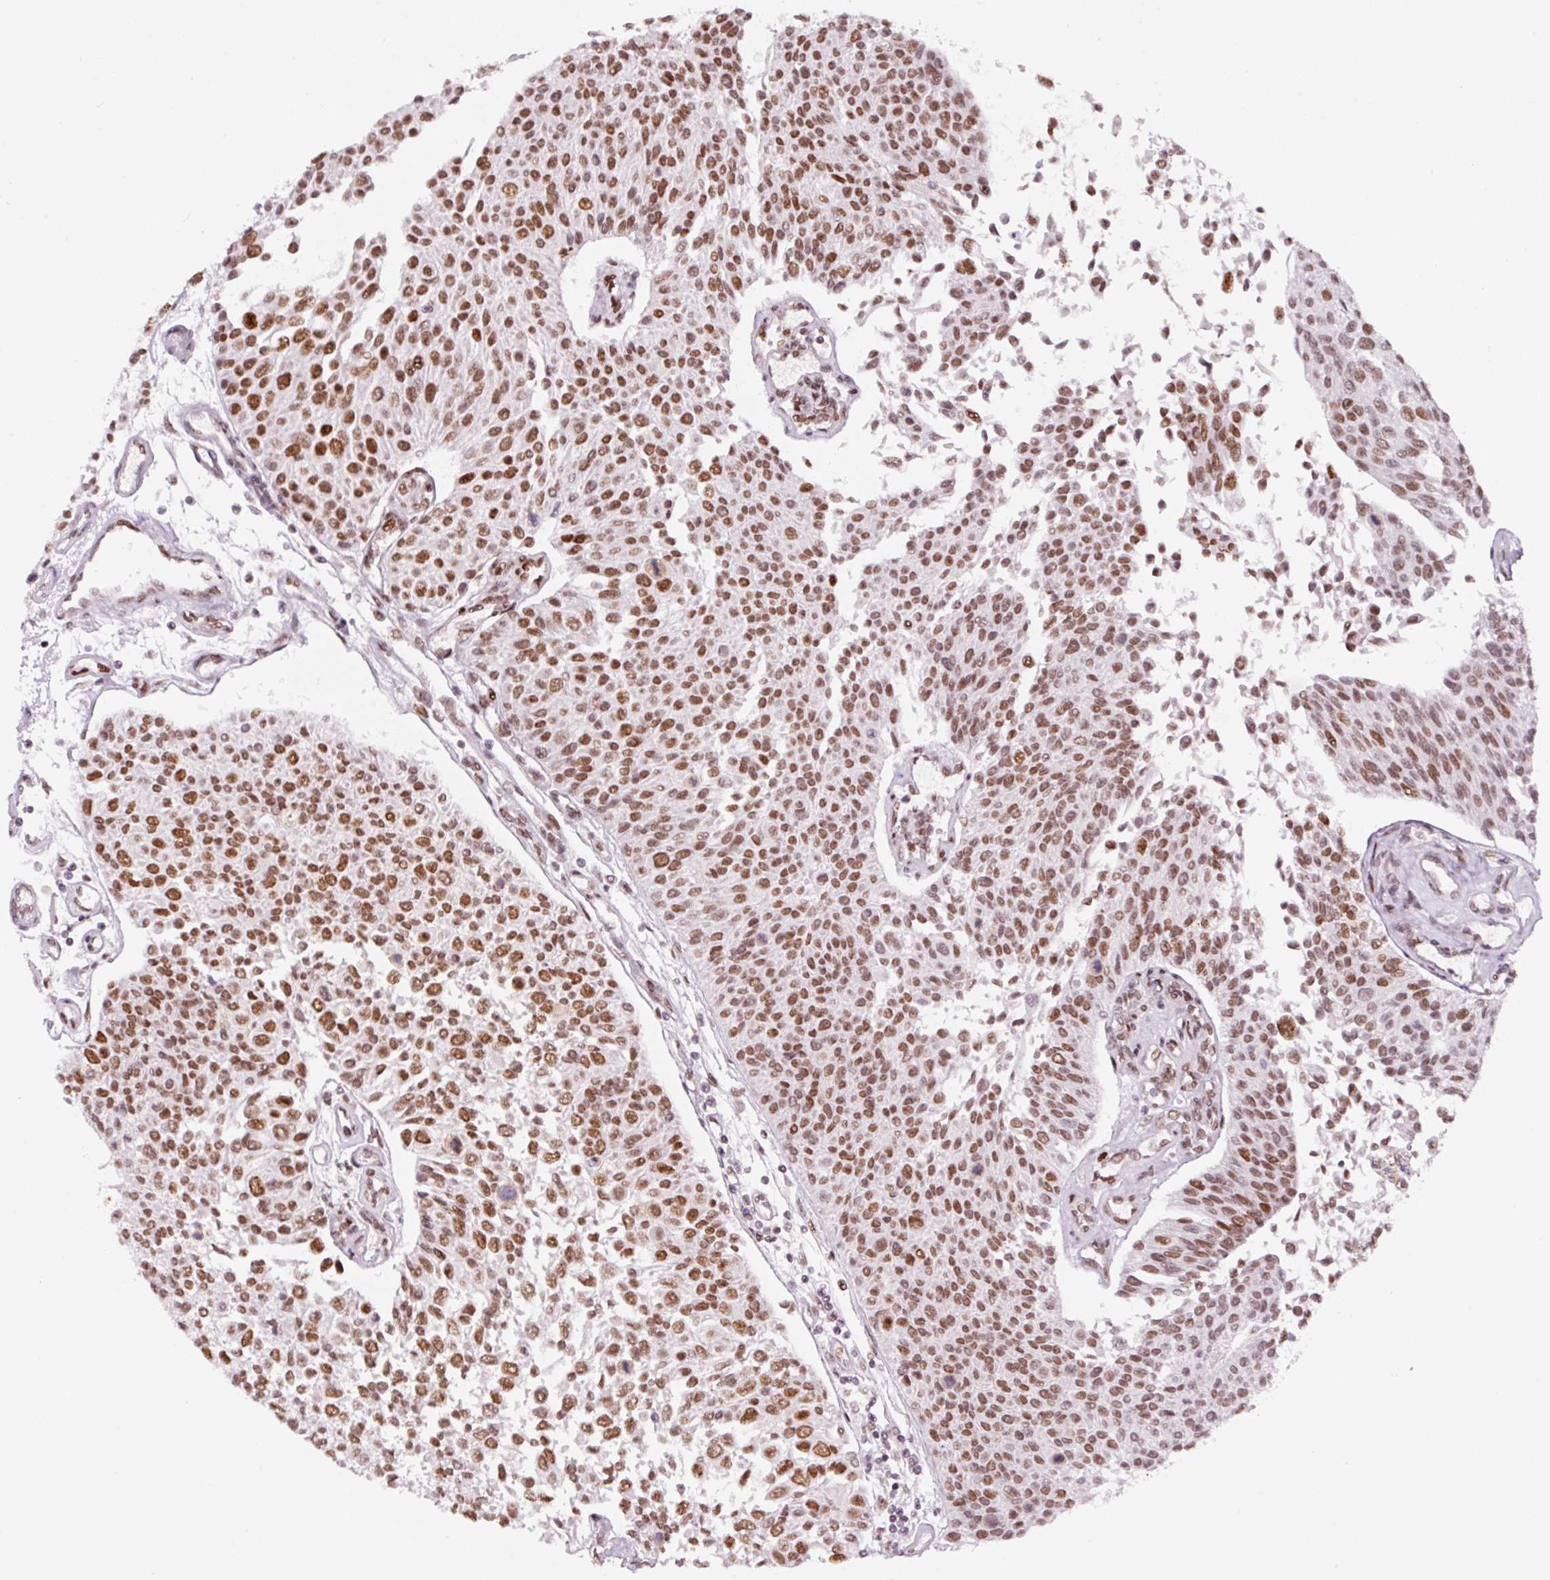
{"staining": {"intensity": "moderate", "quantity": ">75%", "location": "nuclear"}, "tissue": "urothelial cancer", "cell_type": "Tumor cells", "image_type": "cancer", "snomed": [{"axis": "morphology", "description": "Urothelial carcinoma, NOS"}, {"axis": "topography", "description": "Urinary bladder"}], "caption": "Urothelial cancer tissue exhibits moderate nuclear positivity in about >75% of tumor cells", "gene": "CCNL2", "patient": {"sex": "male", "age": 55}}